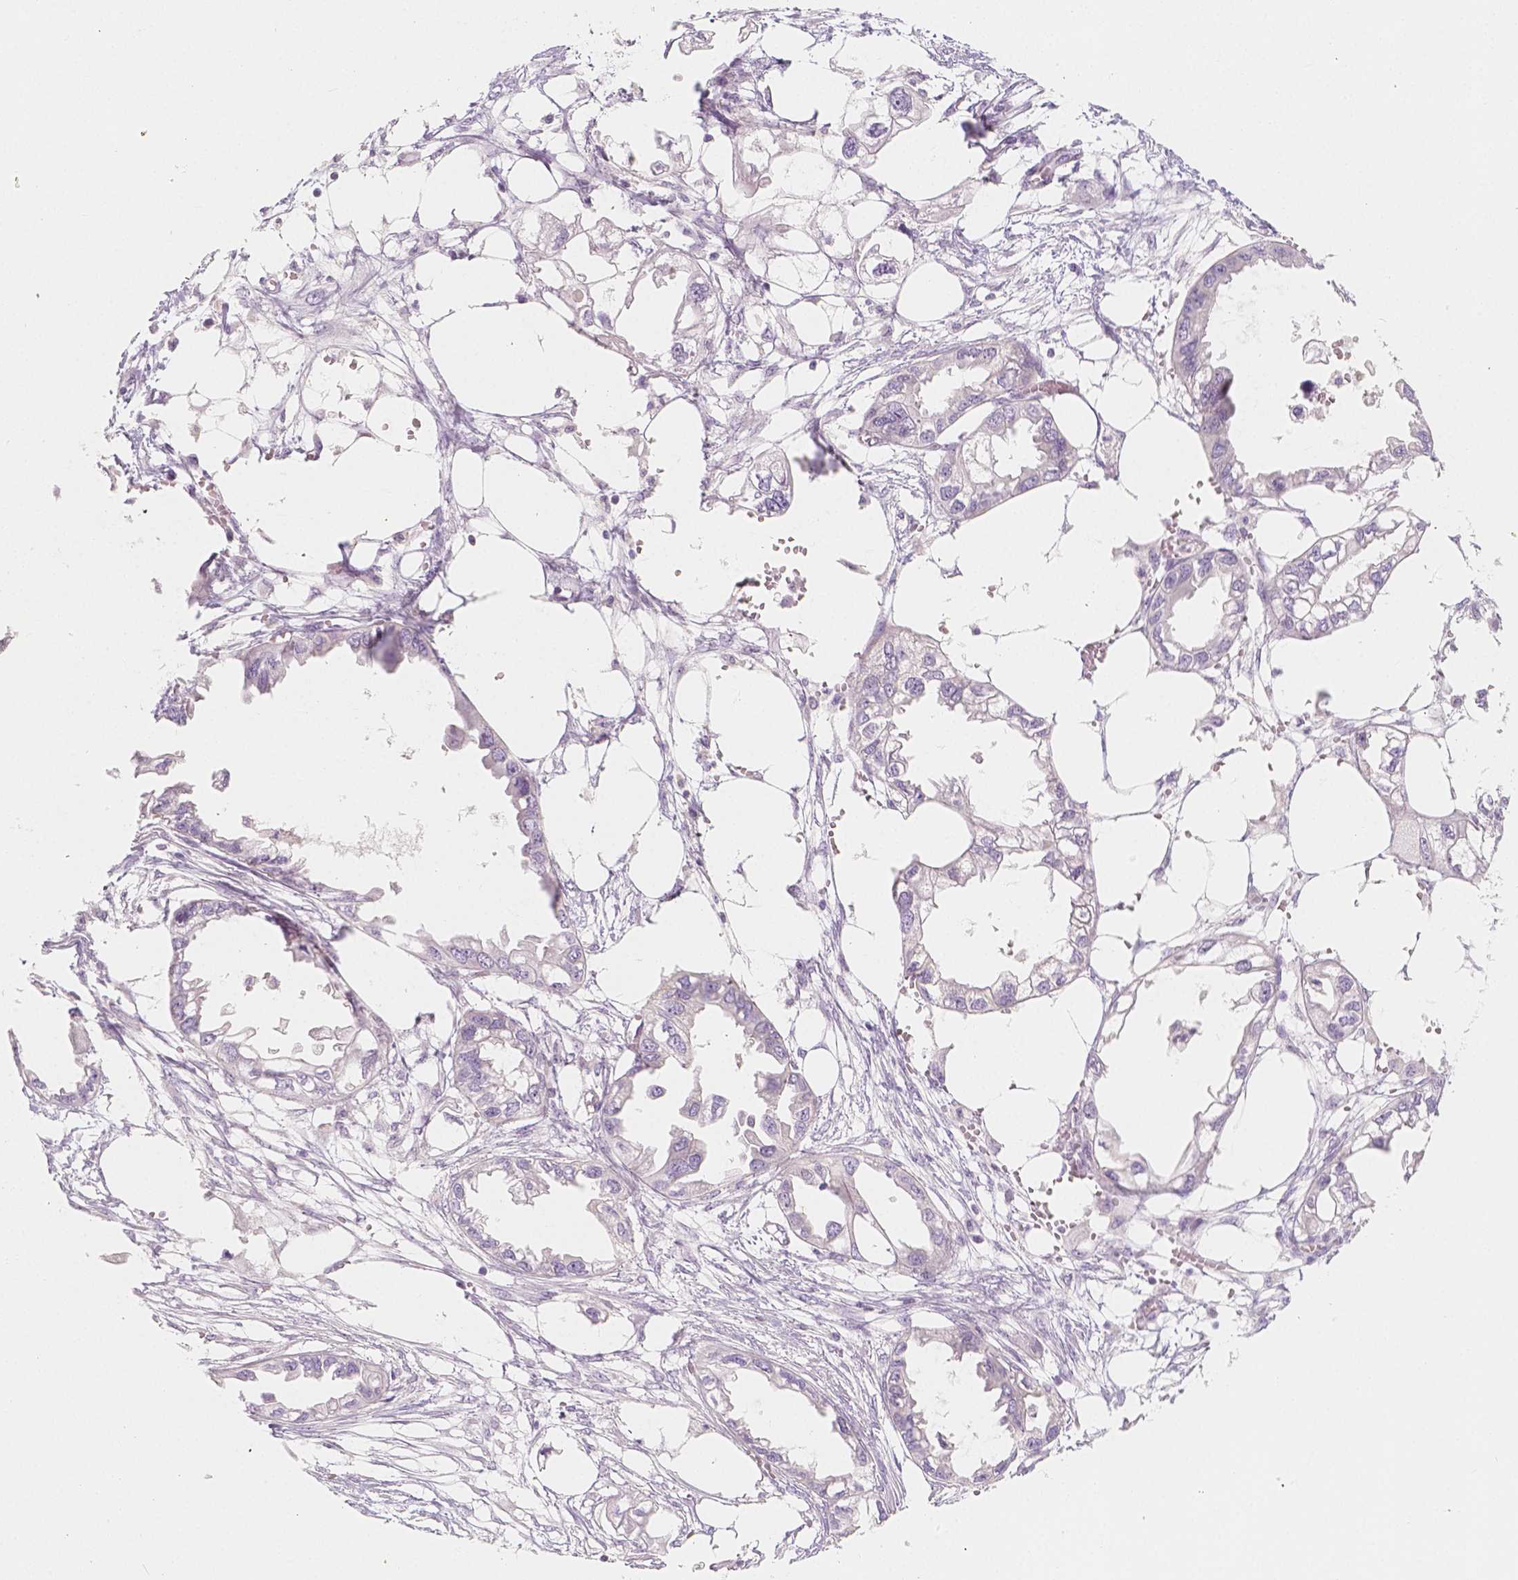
{"staining": {"intensity": "negative", "quantity": "none", "location": "none"}, "tissue": "endometrial cancer", "cell_type": "Tumor cells", "image_type": "cancer", "snomed": [{"axis": "morphology", "description": "Adenocarcinoma, NOS"}, {"axis": "morphology", "description": "Adenocarcinoma, metastatic, NOS"}, {"axis": "topography", "description": "Adipose tissue"}, {"axis": "topography", "description": "Endometrium"}], "caption": "This photomicrograph is of endometrial cancer stained with immunohistochemistry (IHC) to label a protein in brown with the nuclei are counter-stained blue. There is no expression in tumor cells.", "gene": "BATF", "patient": {"sex": "female", "age": 67}}